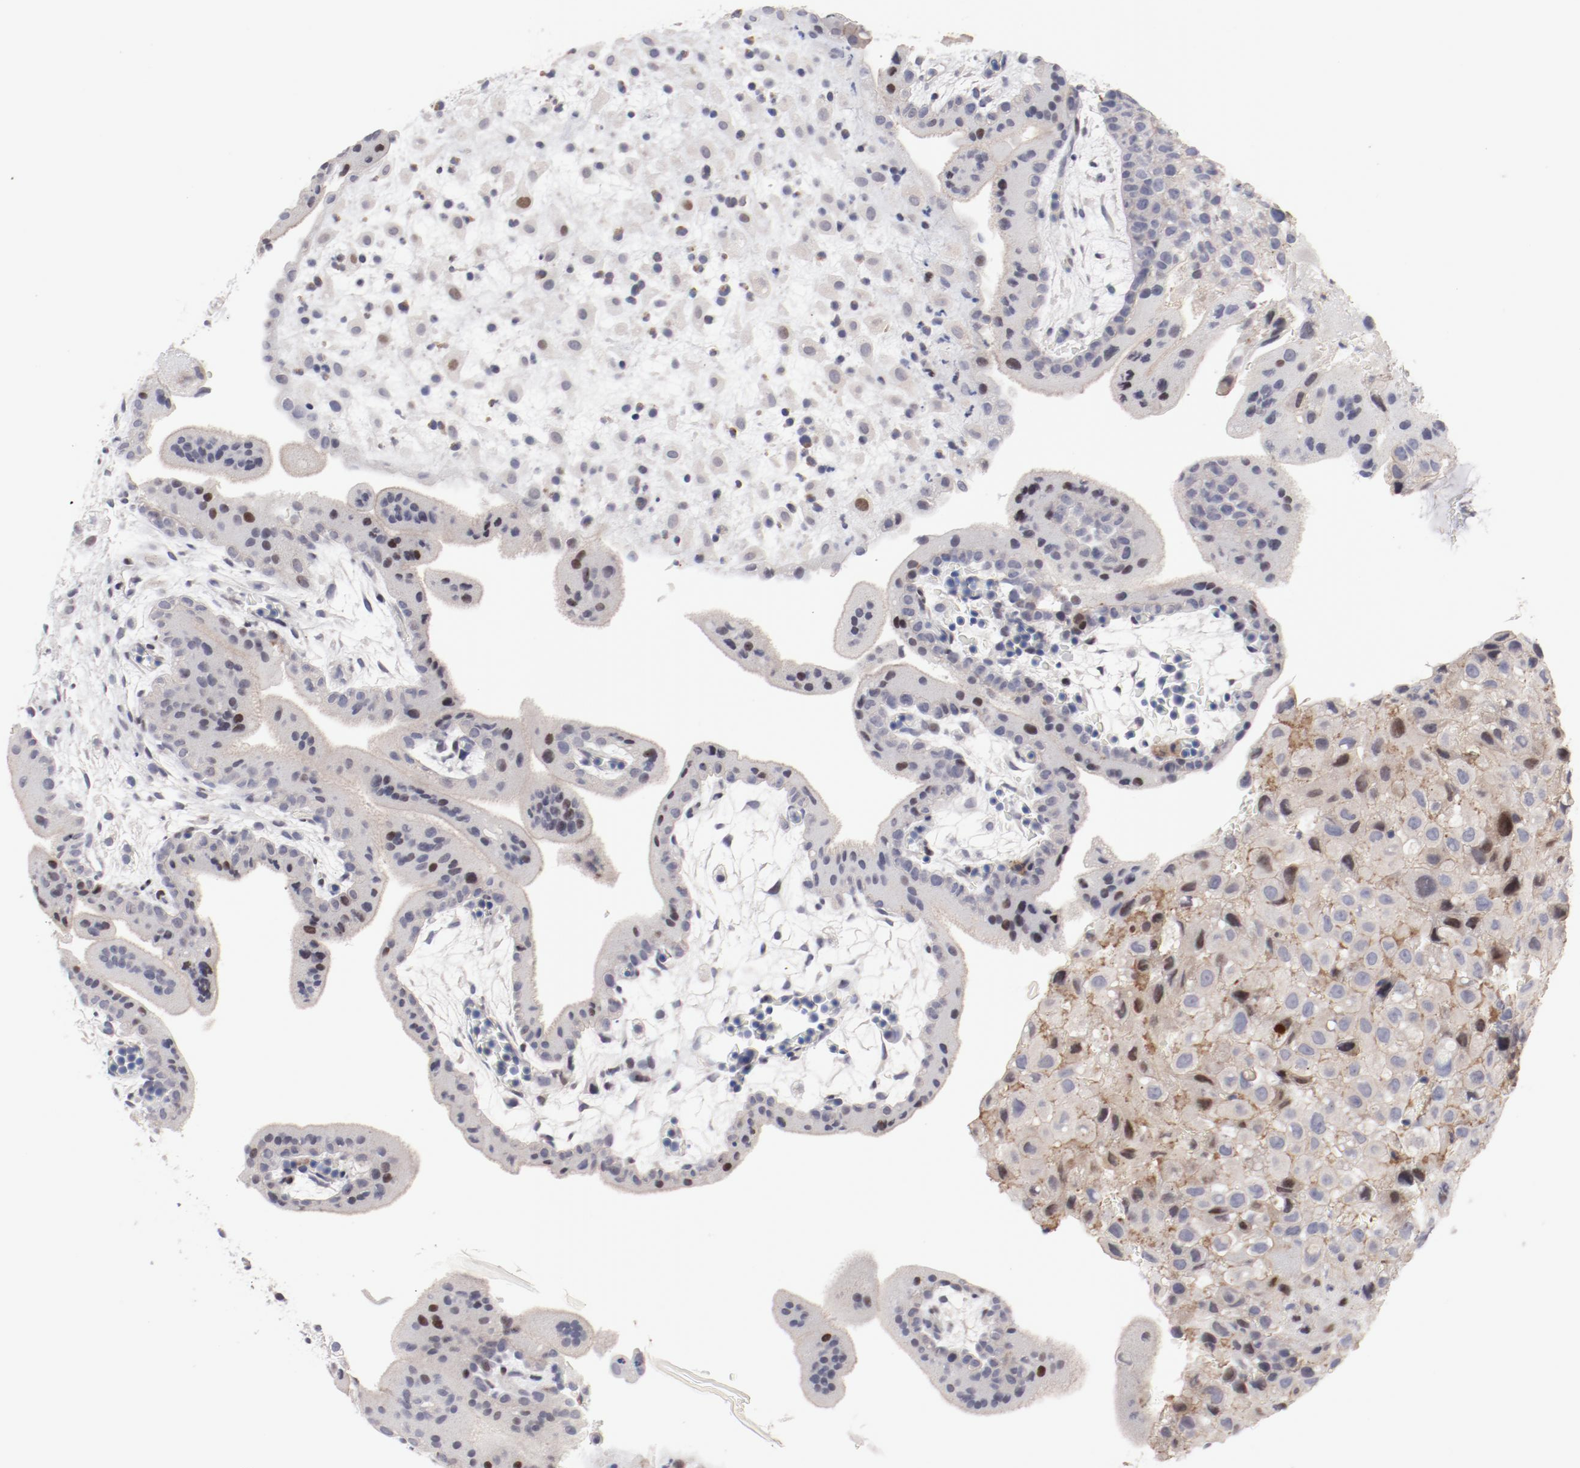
{"staining": {"intensity": "moderate", "quantity": "25%-75%", "location": "cytoplasmic/membranous"}, "tissue": "placenta", "cell_type": "Decidual cells", "image_type": "normal", "snomed": [{"axis": "morphology", "description": "Normal tissue, NOS"}, {"axis": "topography", "description": "Placenta"}], "caption": "Benign placenta demonstrates moderate cytoplasmic/membranous expression in approximately 25%-75% of decidual cells Nuclei are stained in blue..", "gene": "FSCB", "patient": {"sex": "female", "age": 35}}